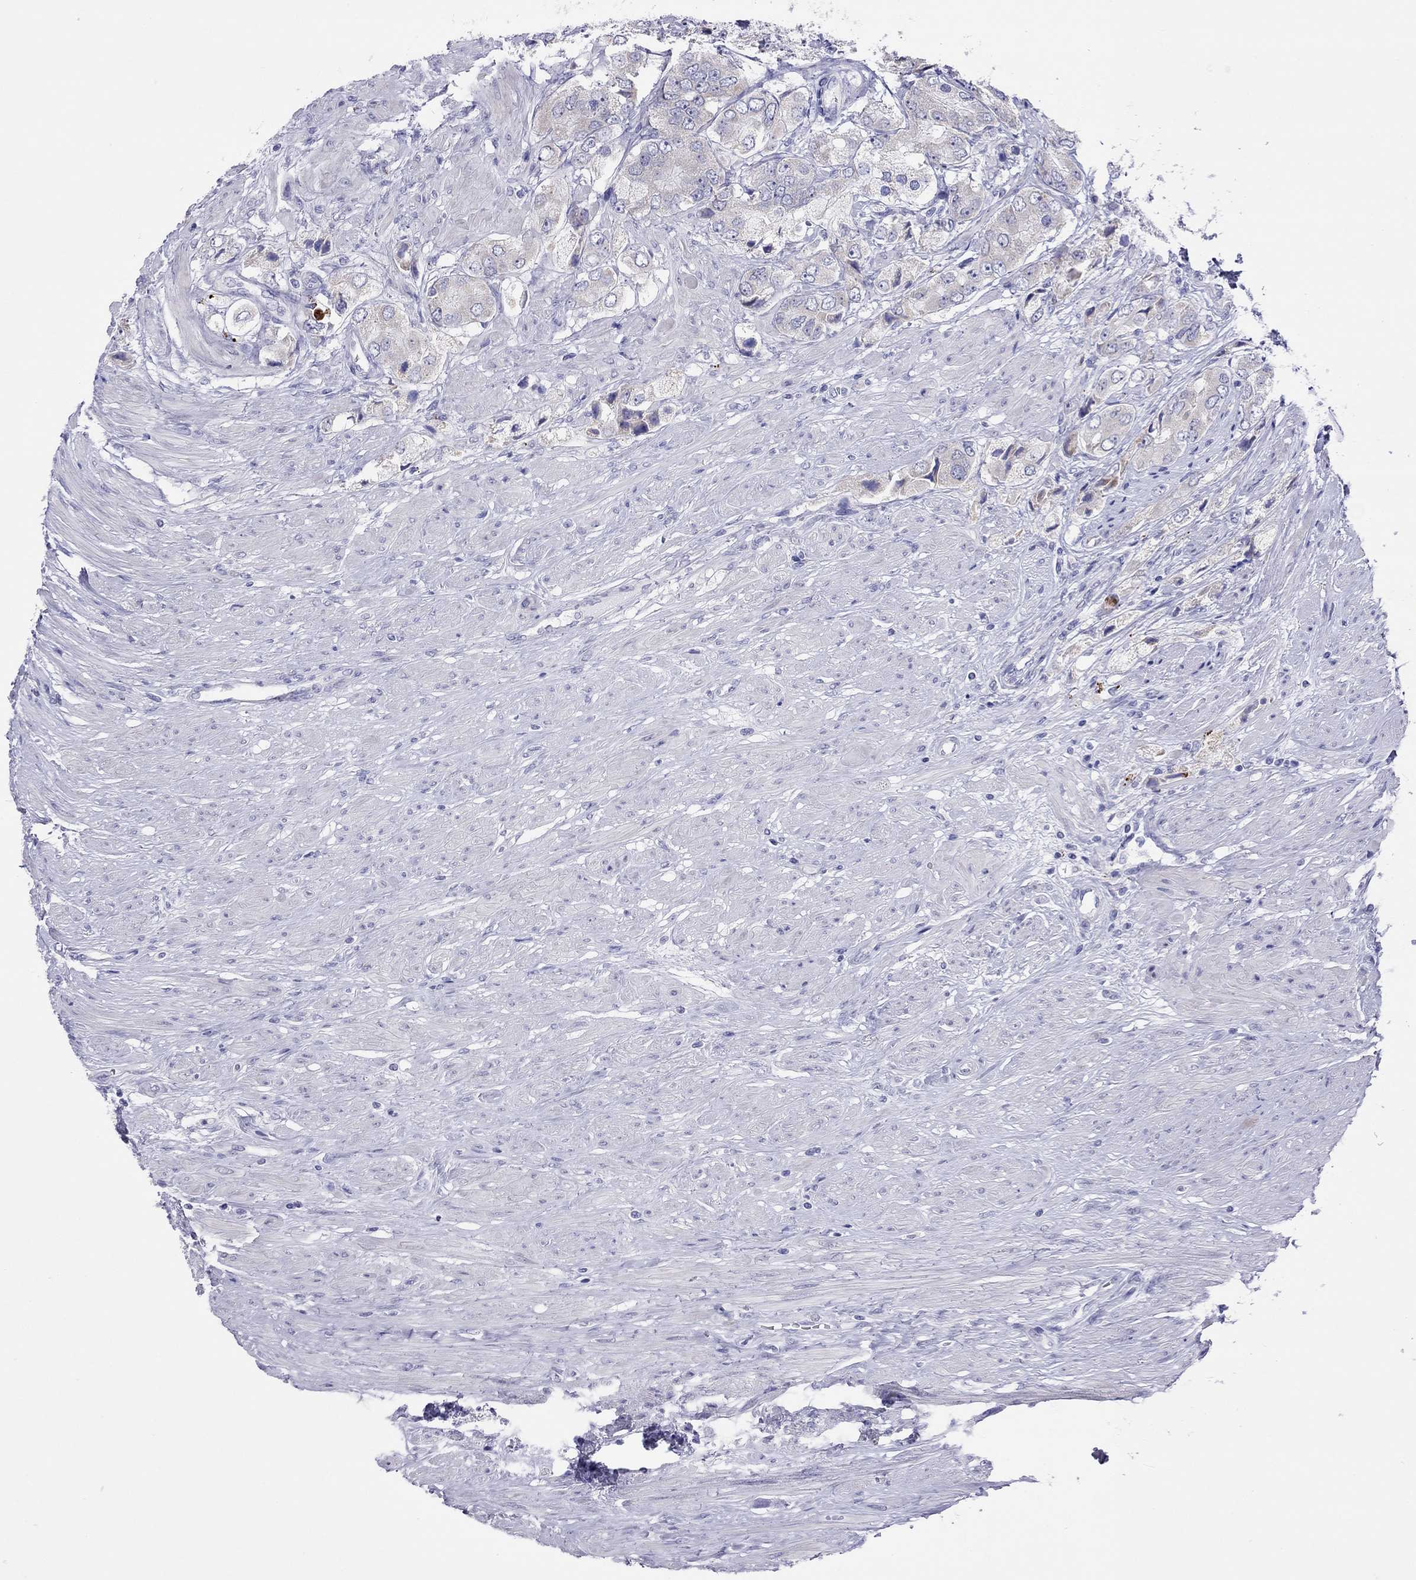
{"staining": {"intensity": "negative", "quantity": "none", "location": "none"}, "tissue": "prostate cancer", "cell_type": "Tumor cells", "image_type": "cancer", "snomed": [{"axis": "morphology", "description": "Adenocarcinoma, Low grade"}, {"axis": "topography", "description": "Prostate"}], "caption": "A micrograph of human adenocarcinoma (low-grade) (prostate) is negative for staining in tumor cells.", "gene": "COL9A1", "patient": {"sex": "male", "age": 69}}